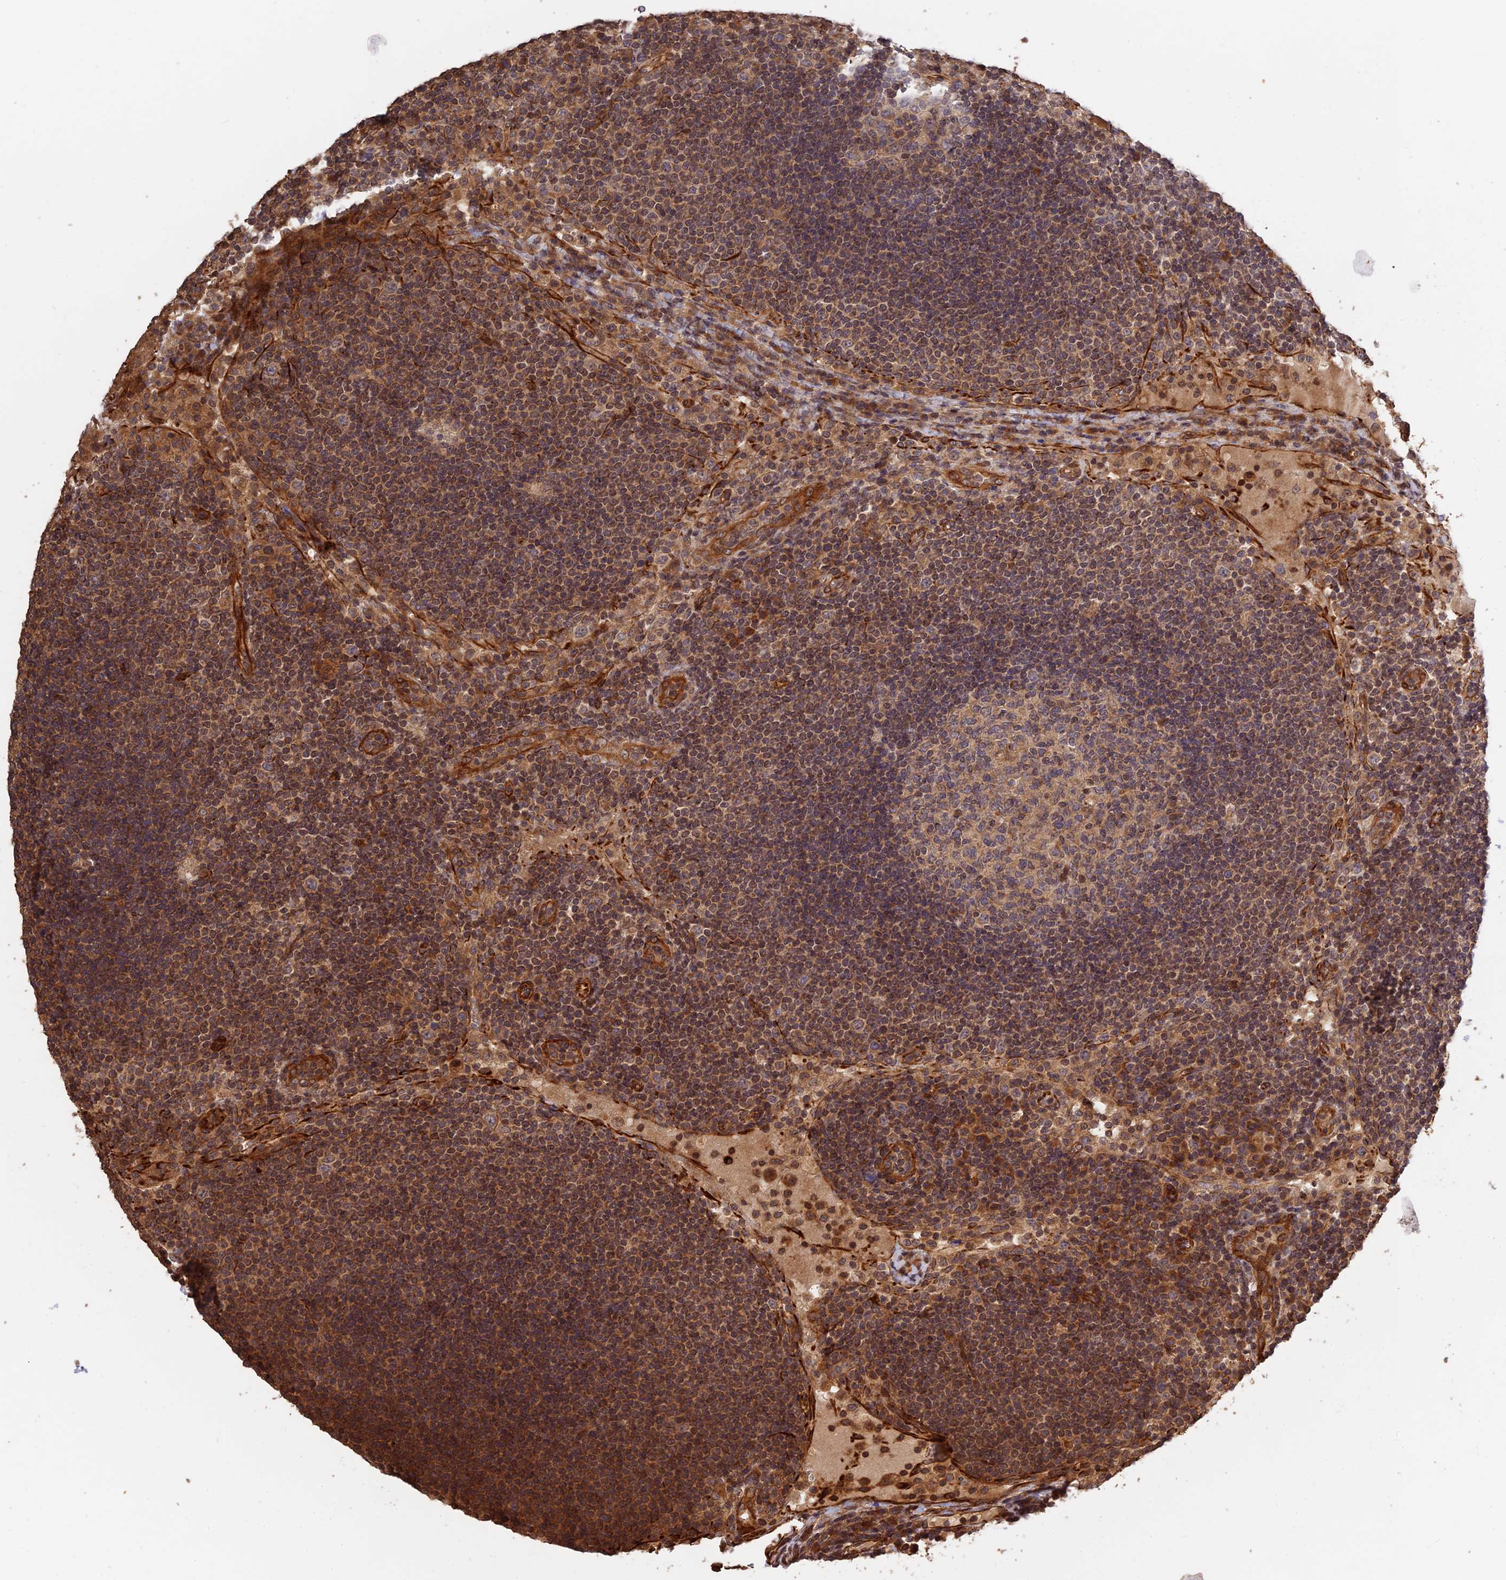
{"staining": {"intensity": "moderate", "quantity": "<25%", "location": "cytoplasmic/membranous"}, "tissue": "lymph node", "cell_type": "Germinal center cells", "image_type": "normal", "snomed": [{"axis": "morphology", "description": "Normal tissue, NOS"}, {"axis": "topography", "description": "Lymph node"}], "caption": "A photomicrograph of lymph node stained for a protein demonstrates moderate cytoplasmic/membranous brown staining in germinal center cells.", "gene": "CREBL2", "patient": {"sex": "female", "age": 53}}